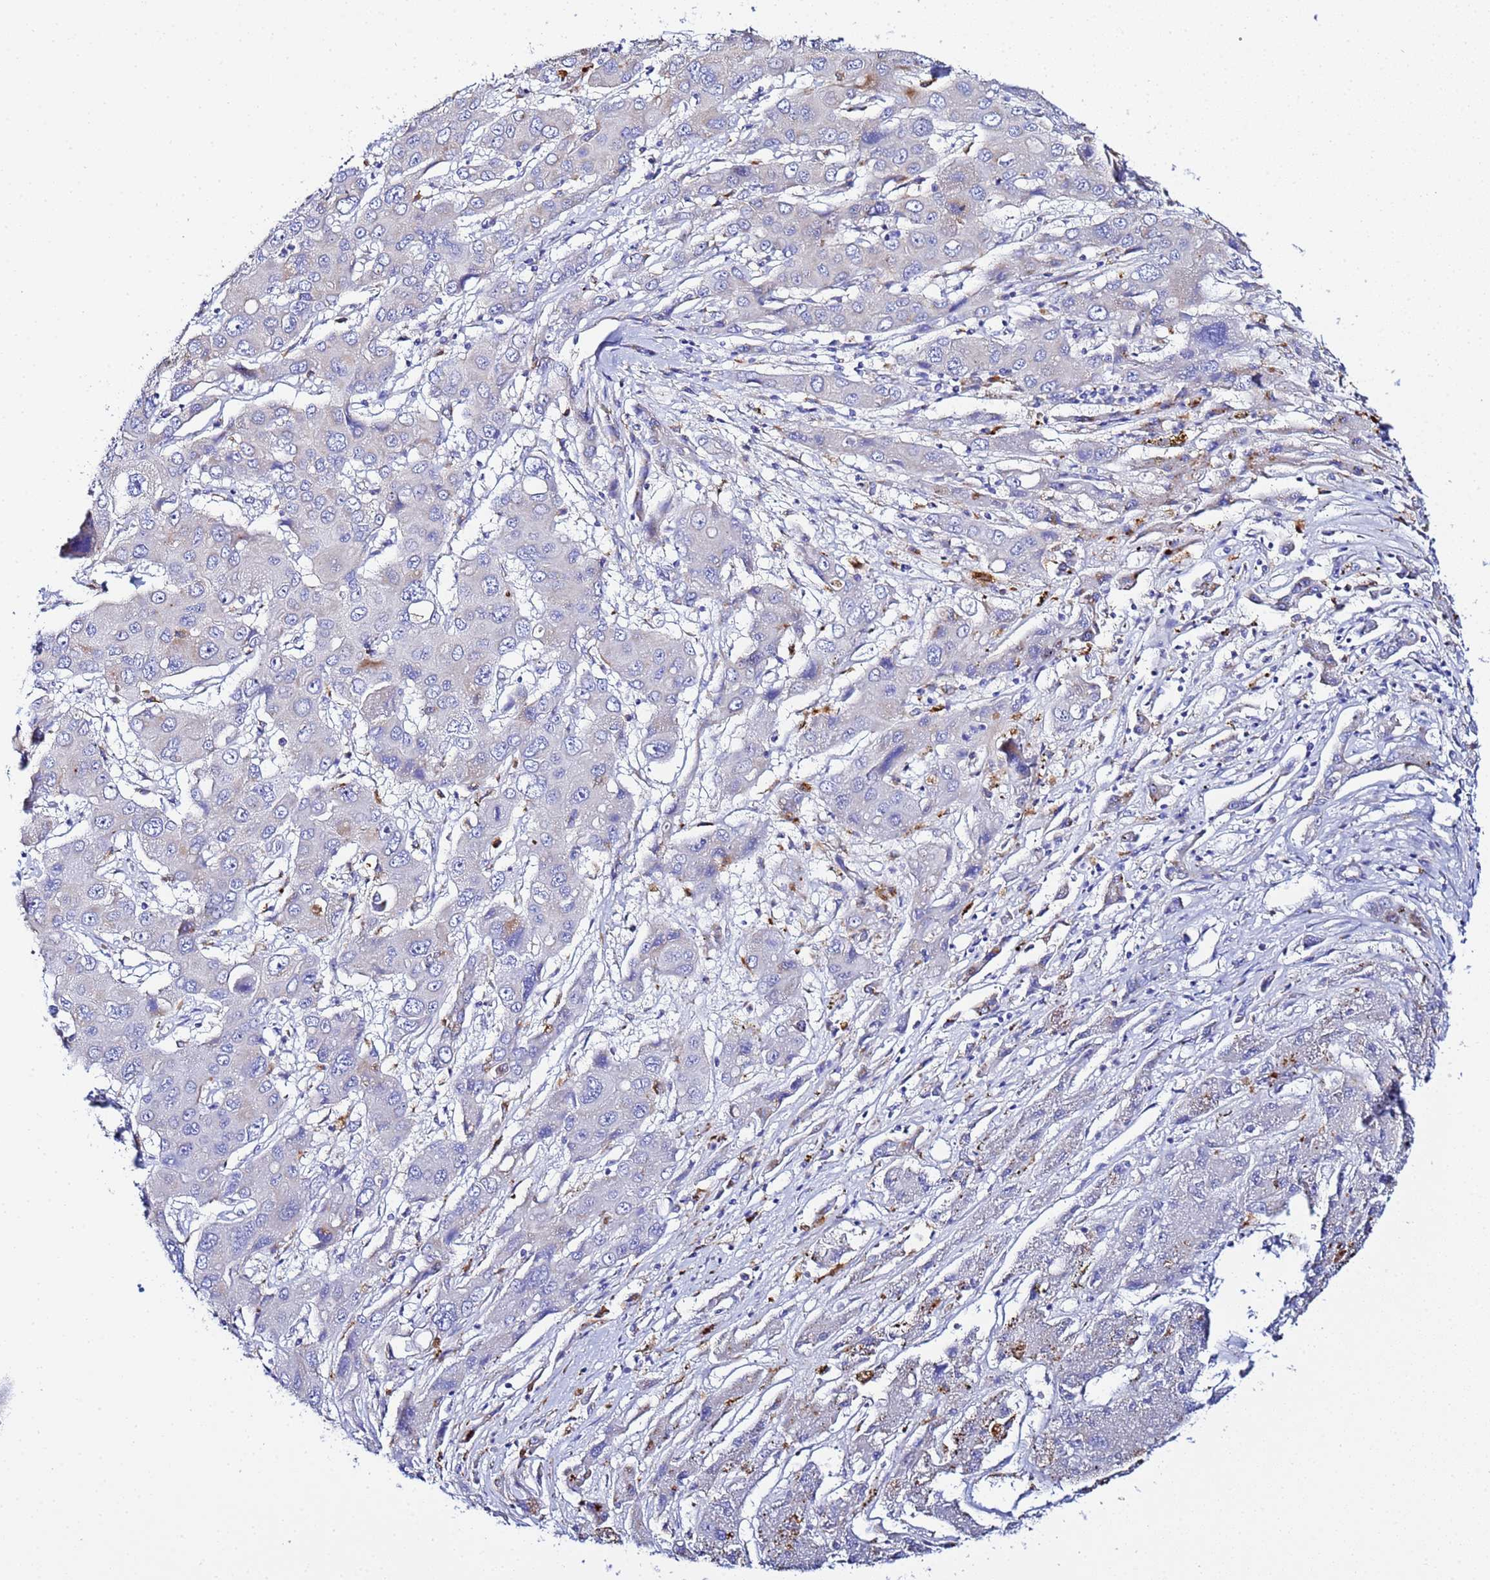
{"staining": {"intensity": "moderate", "quantity": "<25%", "location": "cytoplasmic/membranous"}, "tissue": "liver cancer", "cell_type": "Tumor cells", "image_type": "cancer", "snomed": [{"axis": "morphology", "description": "Cholangiocarcinoma"}, {"axis": "topography", "description": "Liver"}], "caption": "Tumor cells show moderate cytoplasmic/membranous expression in about <25% of cells in liver cholangiocarcinoma. (Stains: DAB in brown, nuclei in blue, Microscopy: brightfield microscopy at high magnification).", "gene": "VTI1B", "patient": {"sex": "male", "age": 67}}